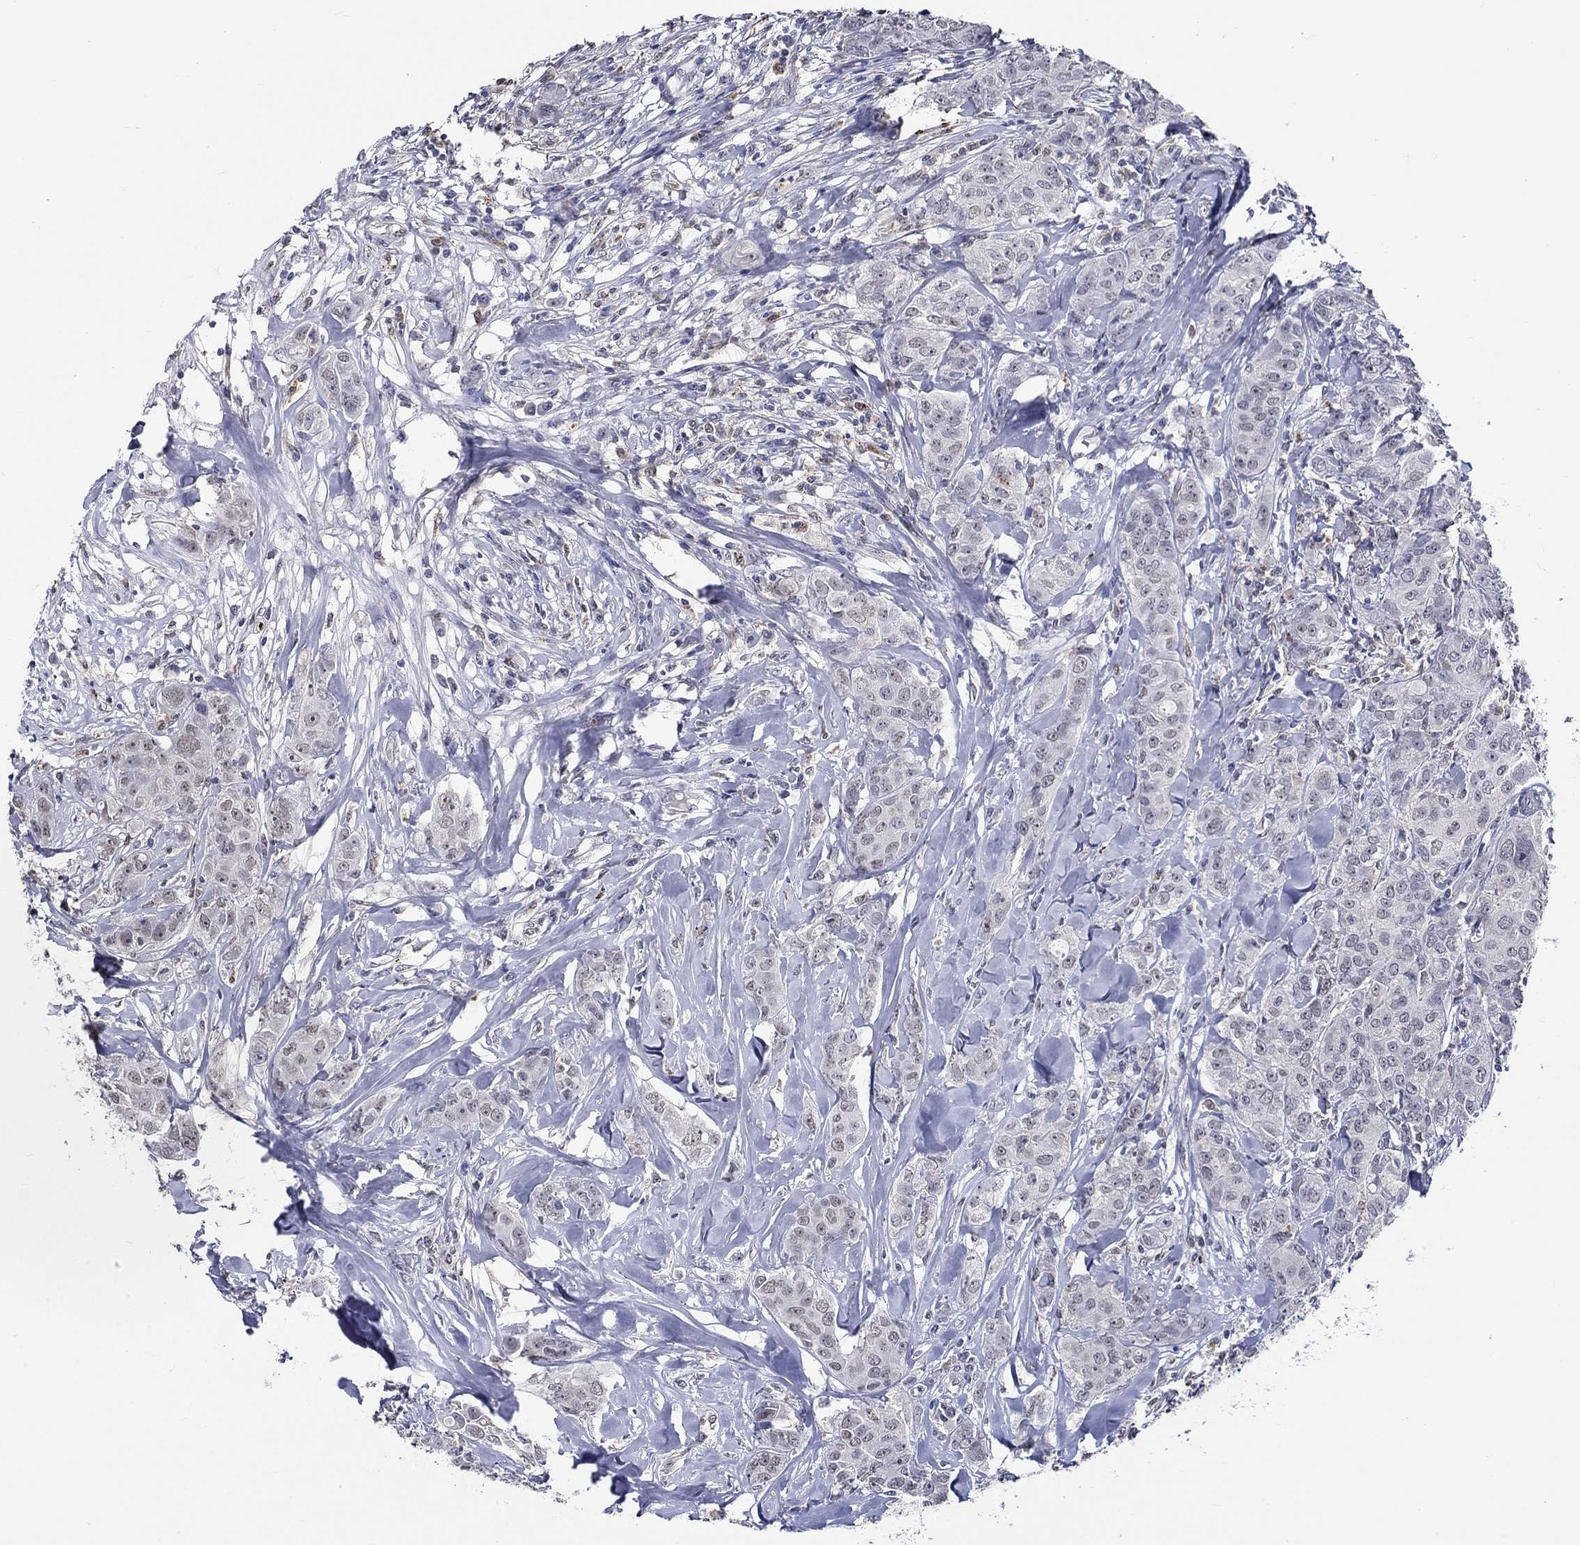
{"staining": {"intensity": "negative", "quantity": "none", "location": "none"}, "tissue": "breast cancer", "cell_type": "Tumor cells", "image_type": "cancer", "snomed": [{"axis": "morphology", "description": "Duct carcinoma"}, {"axis": "topography", "description": "Breast"}], "caption": "Histopathology image shows no significant protein positivity in tumor cells of breast cancer (invasive ductal carcinoma). (DAB immunohistochemistry, high magnification).", "gene": "GATA2", "patient": {"sex": "female", "age": 43}}